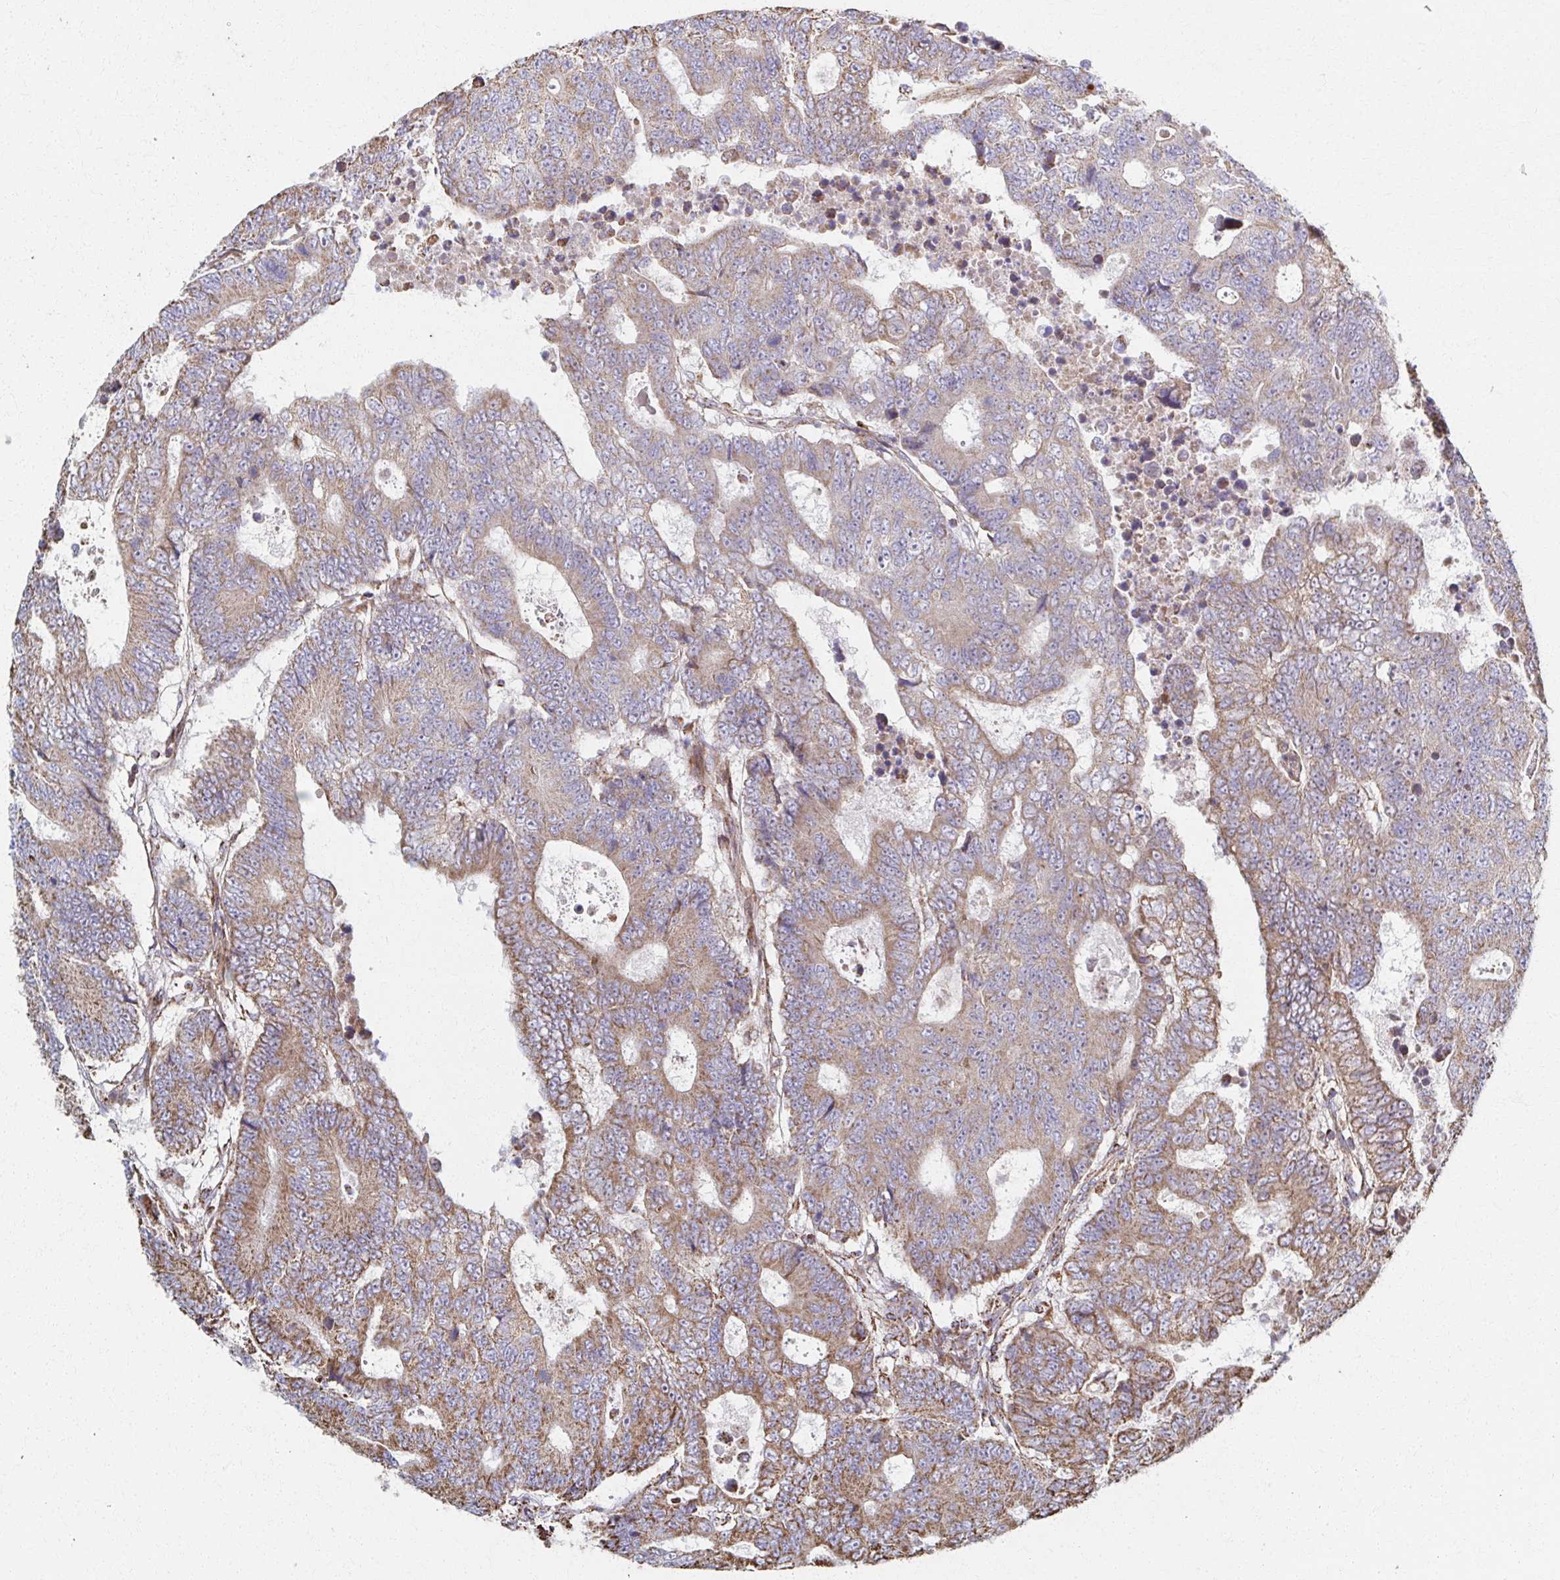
{"staining": {"intensity": "moderate", "quantity": ">75%", "location": "cytoplasmic/membranous"}, "tissue": "colorectal cancer", "cell_type": "Tumor cells", "image_type": "cancer", "snomed": [{"axis": "morphology", "description": "Adenocarcinoma, NOS"}, {"axis": "topography", "description": "Colon"}], "caption": "Immunohistochemistry micrograph of neoplastic tissue: human colorectal cancer stained using immunohistochemistry (IHC) exhibits medium levels of moderate protein expression localized specifically in the cytoplasmic/membranous of tumor cells, appearing as a cytoplasmic/membranous brown color.", "gene": "SAT1", "patient": {"sex": "female", "age": 48}}